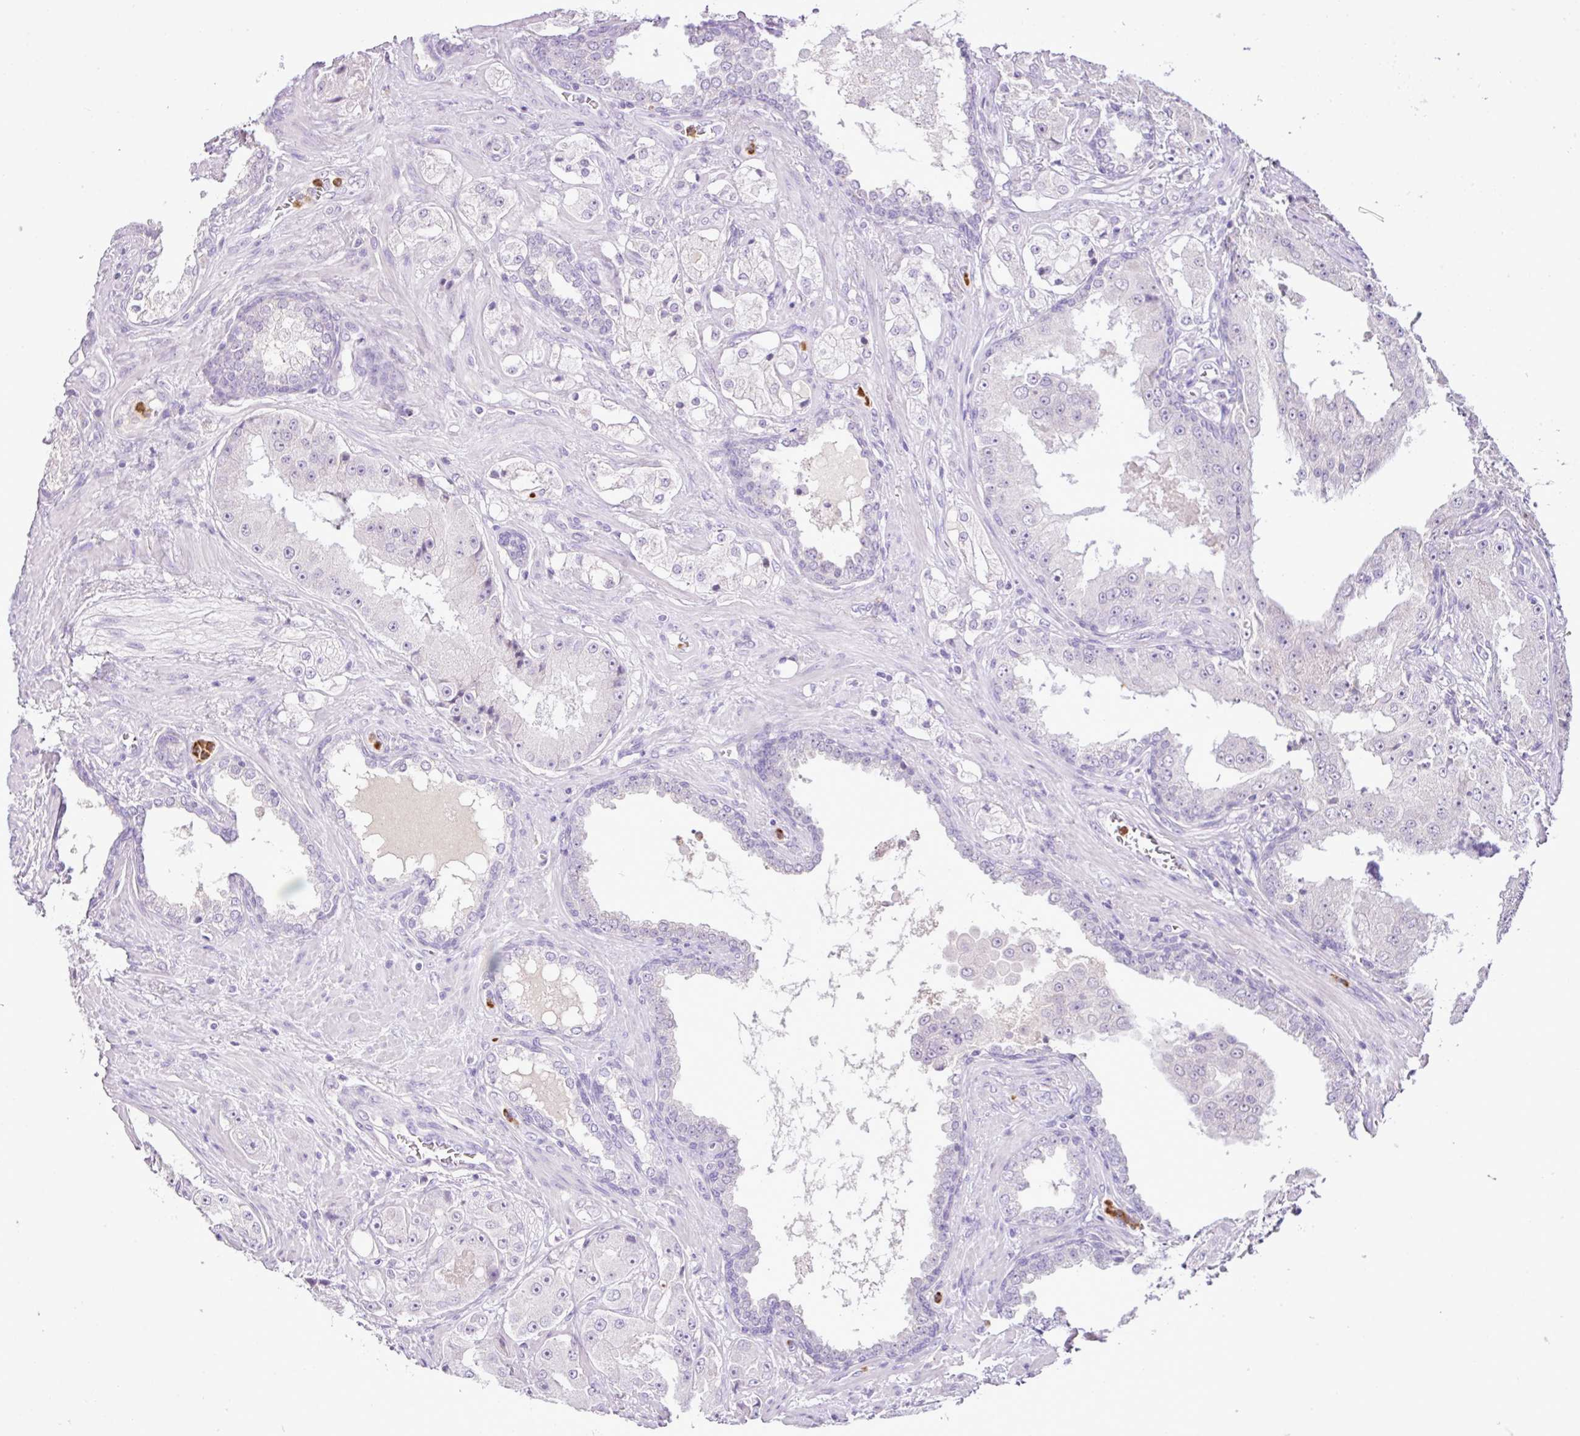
{"staining": {"intensity": "negative", "quantity": "none", "location": "none"}, "tissue": "prostate cancer", "cell_type": "Tumor cells", "image_type": "cancer", "snomed": [{"axis": "morphology", "description": "Adenocarcinoma, High grade"}, {"axis": "topography", "description": "Prostate"}], "caption": "Image shows no protein positivity in tumor cells of prostate adenocarcinoma (high-grade) tissue.", "gene": "HTR3E", "patient": {"sex": "male", "age": 73}}